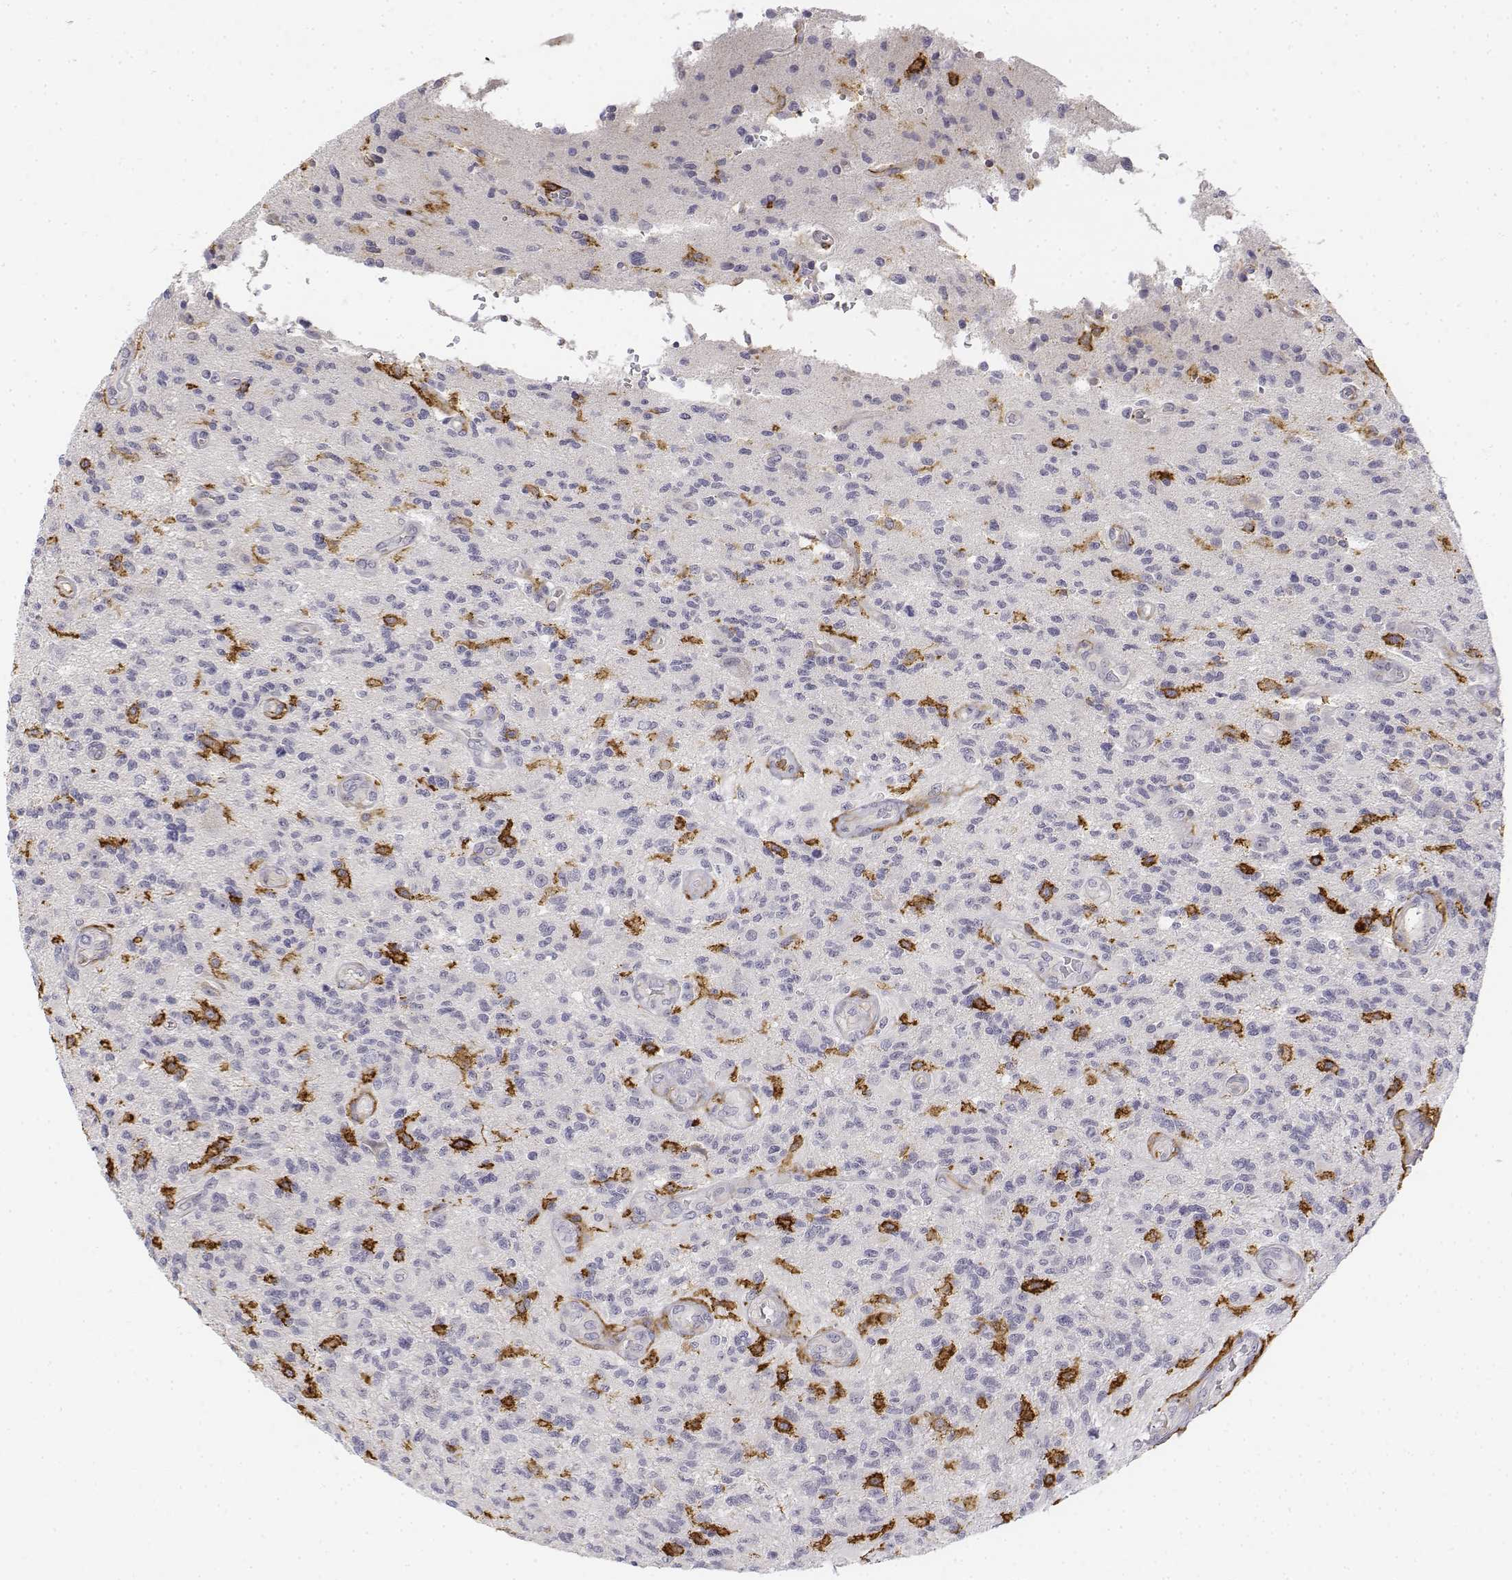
{"staining": {"intensity": "negative", "quantity": "none", "location": "none"}, "tissue": "glioma", "cell_type": "Tumor cells", "image_type": "cancer", "snomed": [{"axis": "morphology", "description": "Glioma, malignant, High grade"}, {"axis": "topography", "description": "Brain"}], "caption": "Tumor cells are negative for brown protein staining in glioma. (DAB immunohistochemistry visualized using brightfield microscopy, high magnification).", "gene": "CD14", "patient": {"sex": "male", "age": 56}}